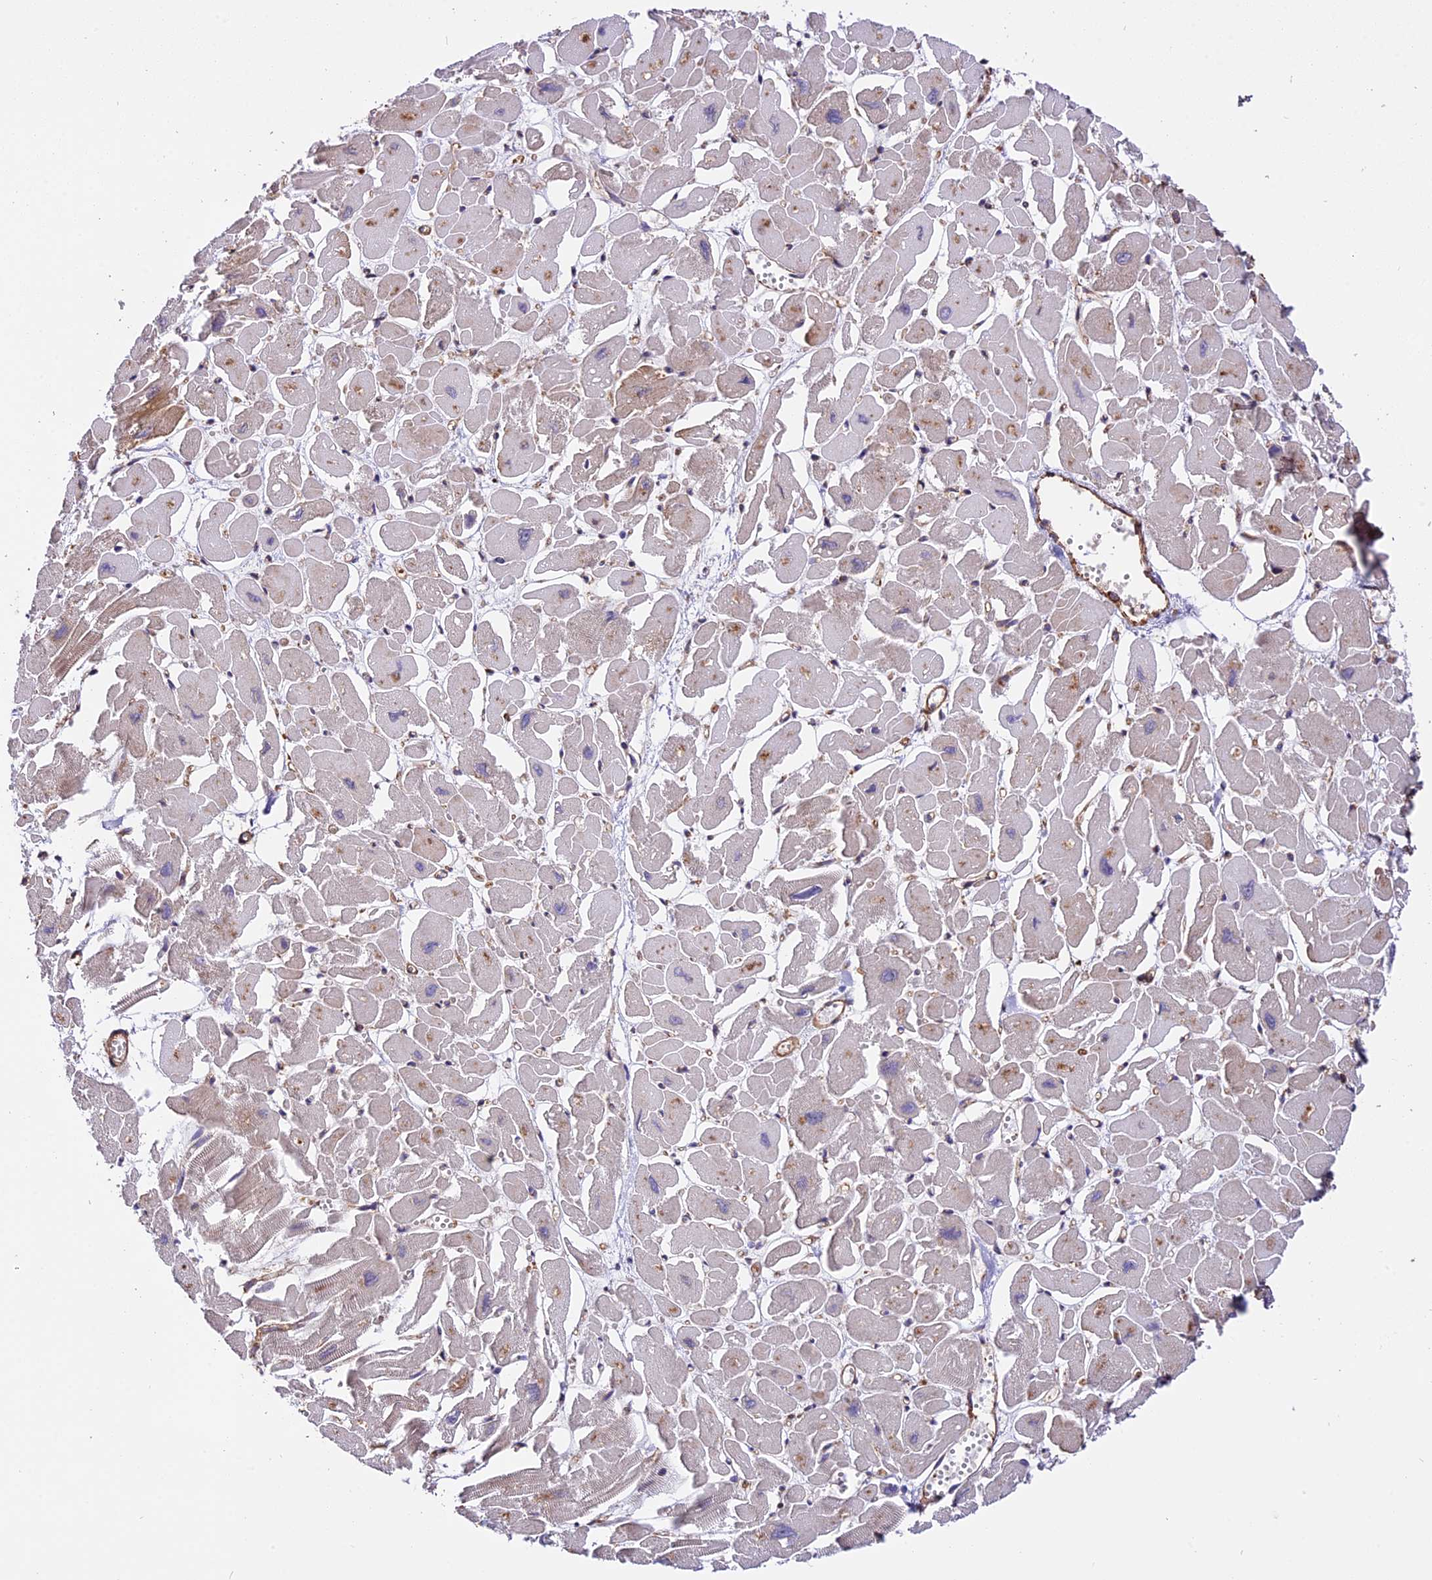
{"staining": {"intensity": "moderate", "quantity": "<25%", "location": "cytoplasmic/membranous"}, "tissue": "heart muscle", "cell_type": "Cardiomyocytes", "image_type": "normal", "snomed": [{"axis": "morphology", "description": "Normal tissue, NOS"}, {"axis": "topography", "description": "Heart"}], "caption": "The image reveals a brown stain indicating the presence of a protein in the cytoplasmic/membranous of cardiomyocytes in heart muscle.", "gene": "HERPUD1", "patient": {"sex": "male", "age": 54}}